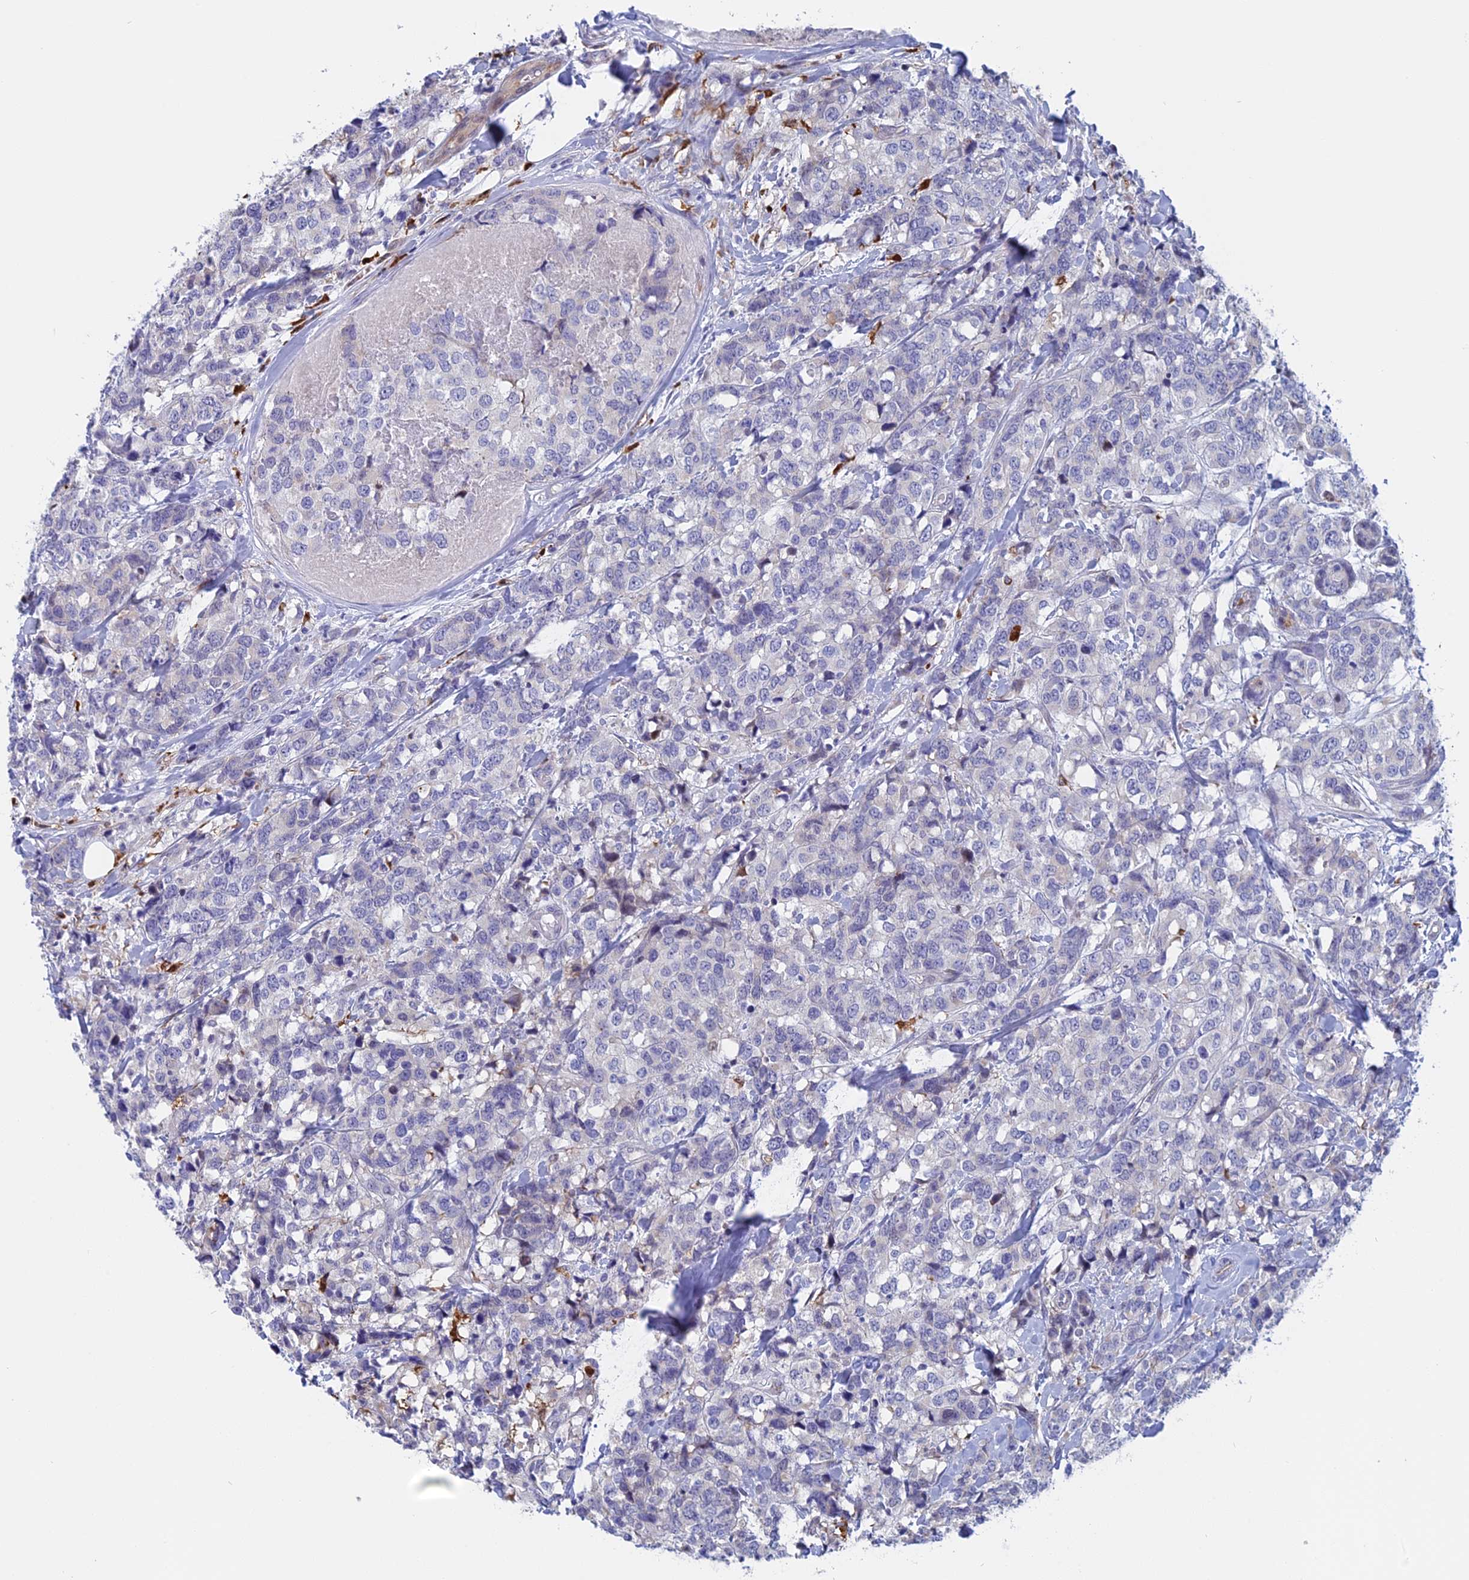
{"staining": {"intensity": "negative", "quantity": "none", "location": "none"}, "tissue": "breast cancer", "cell_type": "Tumor cells", "image_type": "cancer", "snomed": [{"axis": "morphology", "description": "Lobular carcinoma"}, {"axis": "topography", "description": "Breast"}], "caption": "IHC histopathology image of human breast lobular carcinoma stained for a protein (brown), which displays no positivity in tumor cells.", "gene": "SLC26A1", "patient": {"sex": "female", "age": 59}}